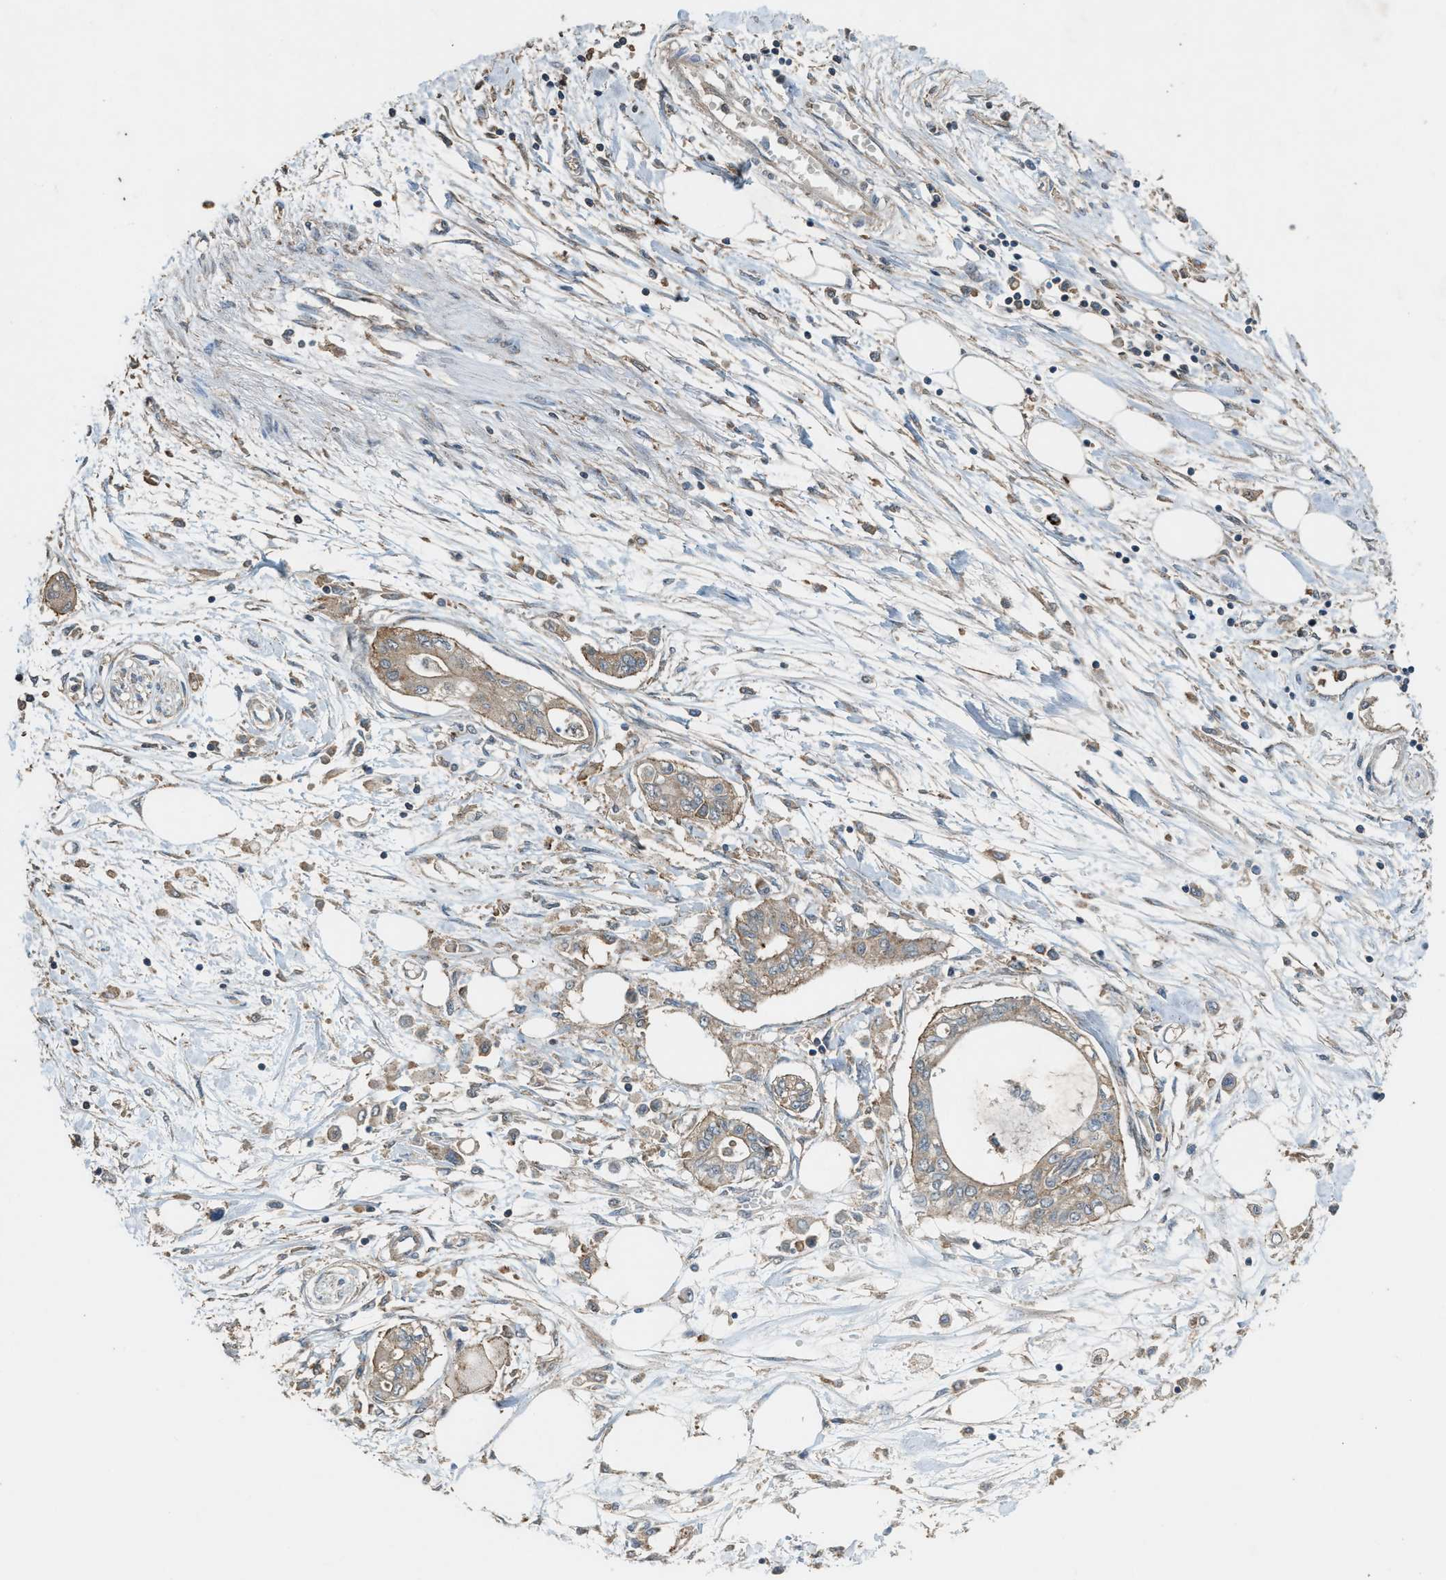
{"staining": {"intensity": "weak", "quantity": ">75%", "location": "cytoplasmic/membranous"}, "tissue": "pancreatic cancer", "cell_type": "Tumor cells", "image_type": "cancer", "snomed": [{"axis": "morphology", "description": "Adenocarcinoma, NOS"}, {"axis": "topography", "description": "Pancreas"}], "caption": "Weak cytoplasmic/membranous expression for a protein is present in about >75% of tumor cells of pancreatic cancer (adenocarcinoma) using immunohistochemistry (IHC).", "gene": "MAP3K8", "patient": {"sex": "female", "age": 77}}